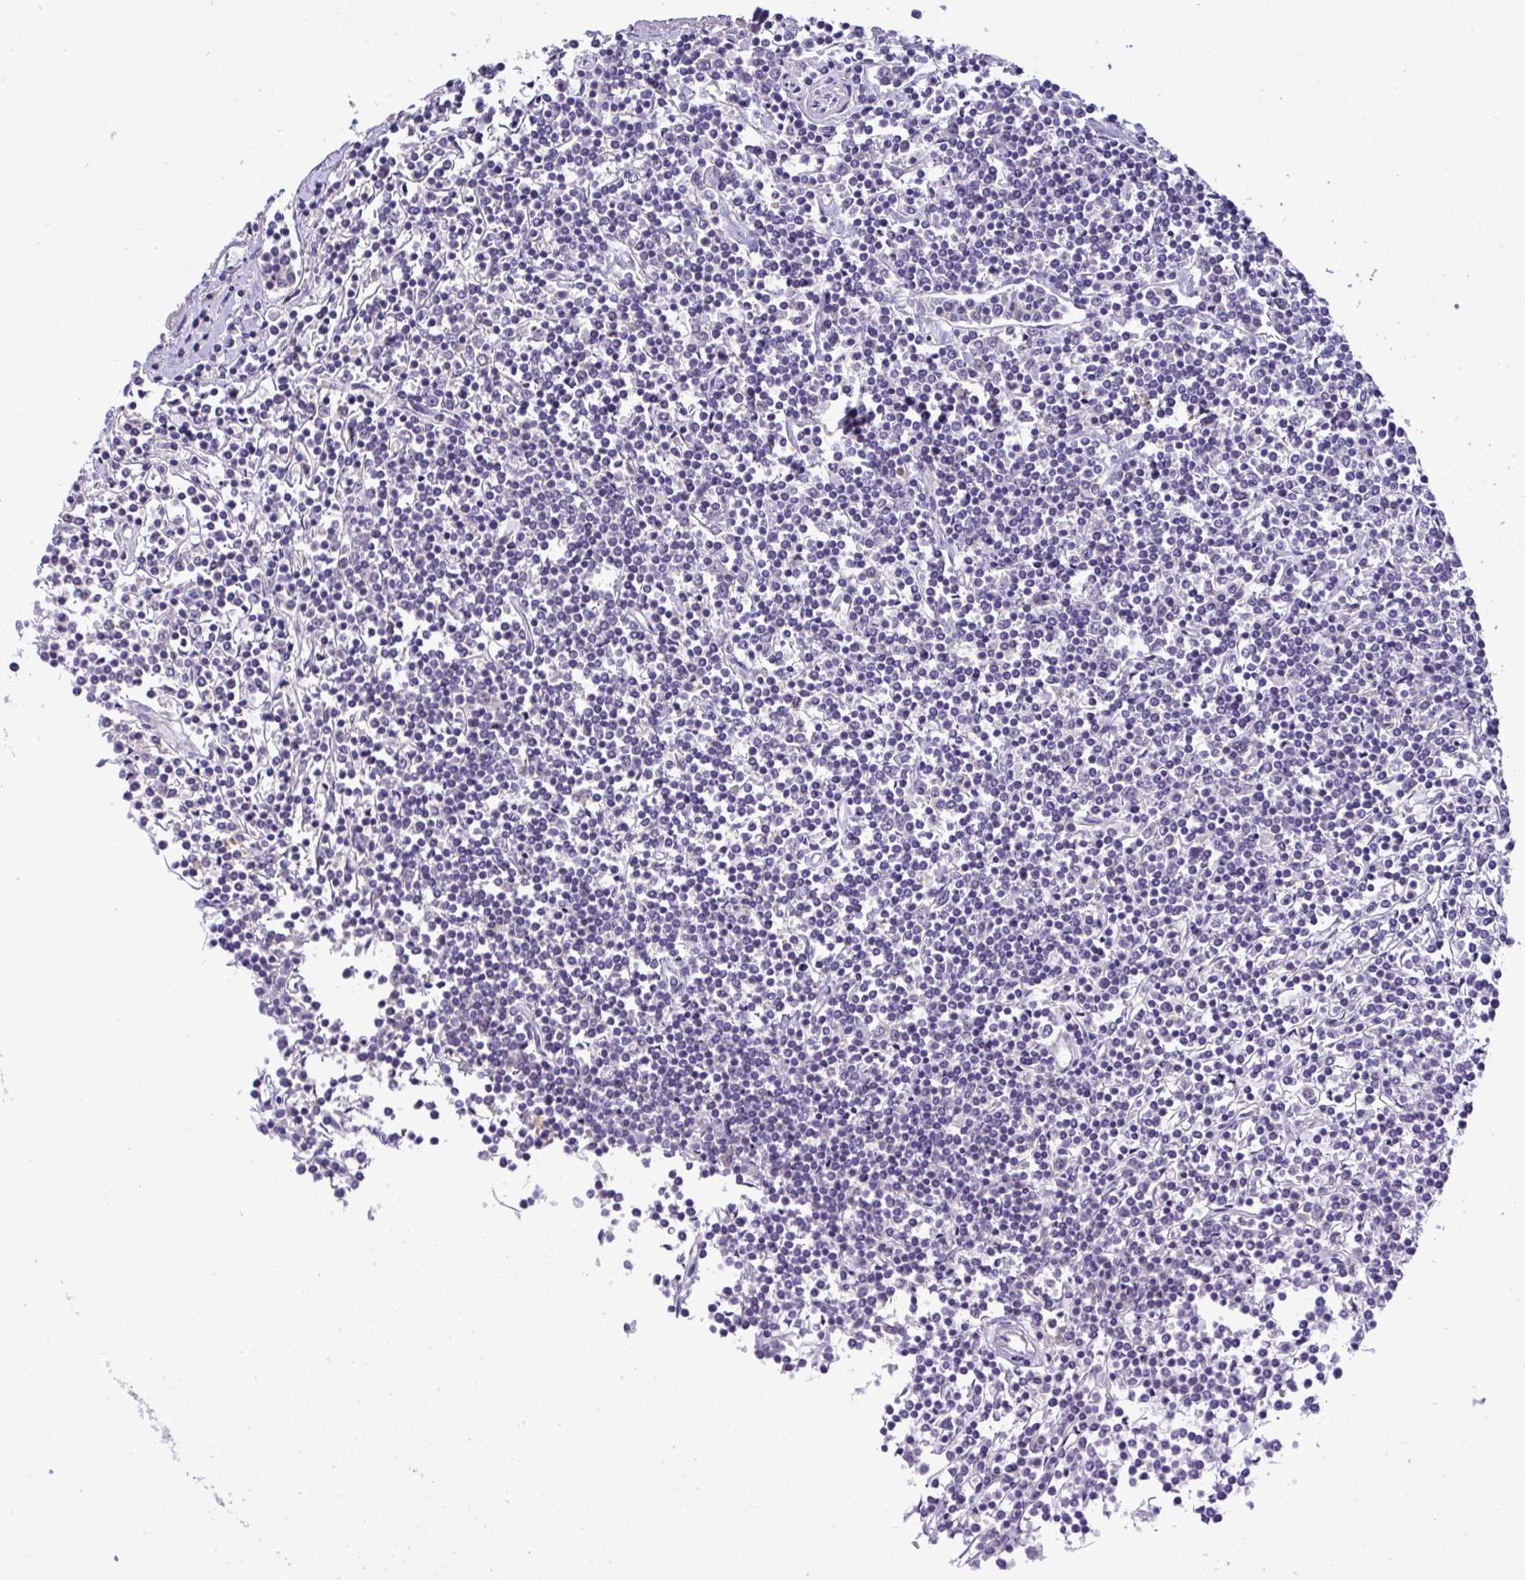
{"staining": {"intensity": "negative", "quantity": "none", "location": "none"}, "tissue": "lymphoma", "cell_type": "Tumor cells", "image_type": "cancer", "snomed": [{"axis": "morphology", "description": "Malignant lymphoma, non-Hodgkin's type, Low grade"}, {"axis": "topography", "description": "Spleen"}], "caption": "The histopathology image reveals no significant staining in tumor cells of lymphoma.", "gene": "ST8SIA2", "patient": {"sex": "female", "age": 19}}